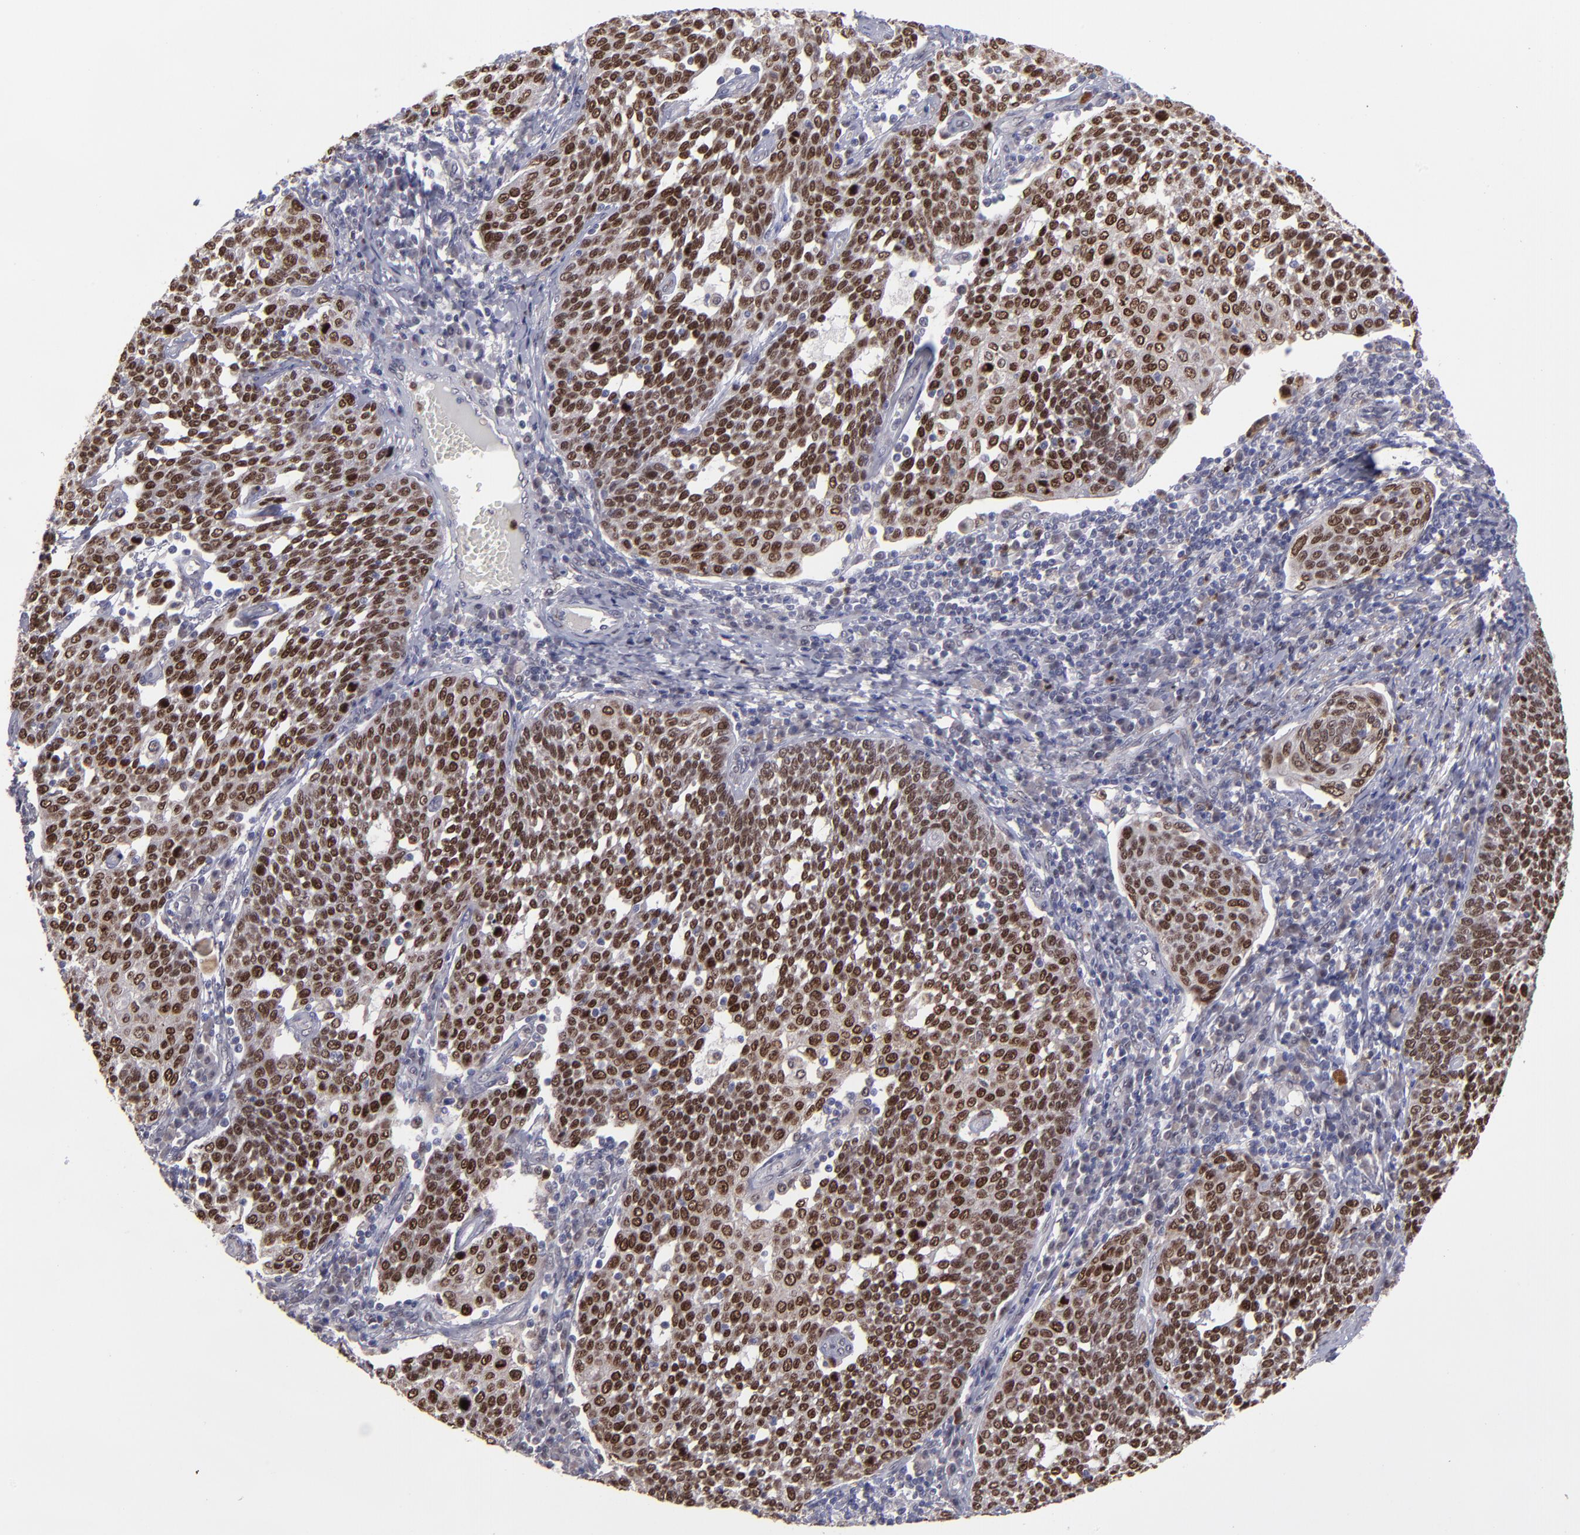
{"staining": {"intensity": "strong", "quantity": ">75%", "location": "nuclear"}, "tissue": "cervical cancer", "cell_type": "Tumor cells", "image_type": "cancer", "snomed": [{"axis": "morphology", "description": "Squamous cell carcinoma, NOS"}, {"axis": "topography", "description": "Cervix"}], "caption": "Cervical squamous cell carcinoma was stained to show a protein in brown. There is high levels of strong nuclear positivity in approximately >75% of tumor cells. Immunohistochemistry stains the protein in brown and the nuclei are stained blue.", "gene": "RREB1", "patient": {"sex": "female", "age": 34}}